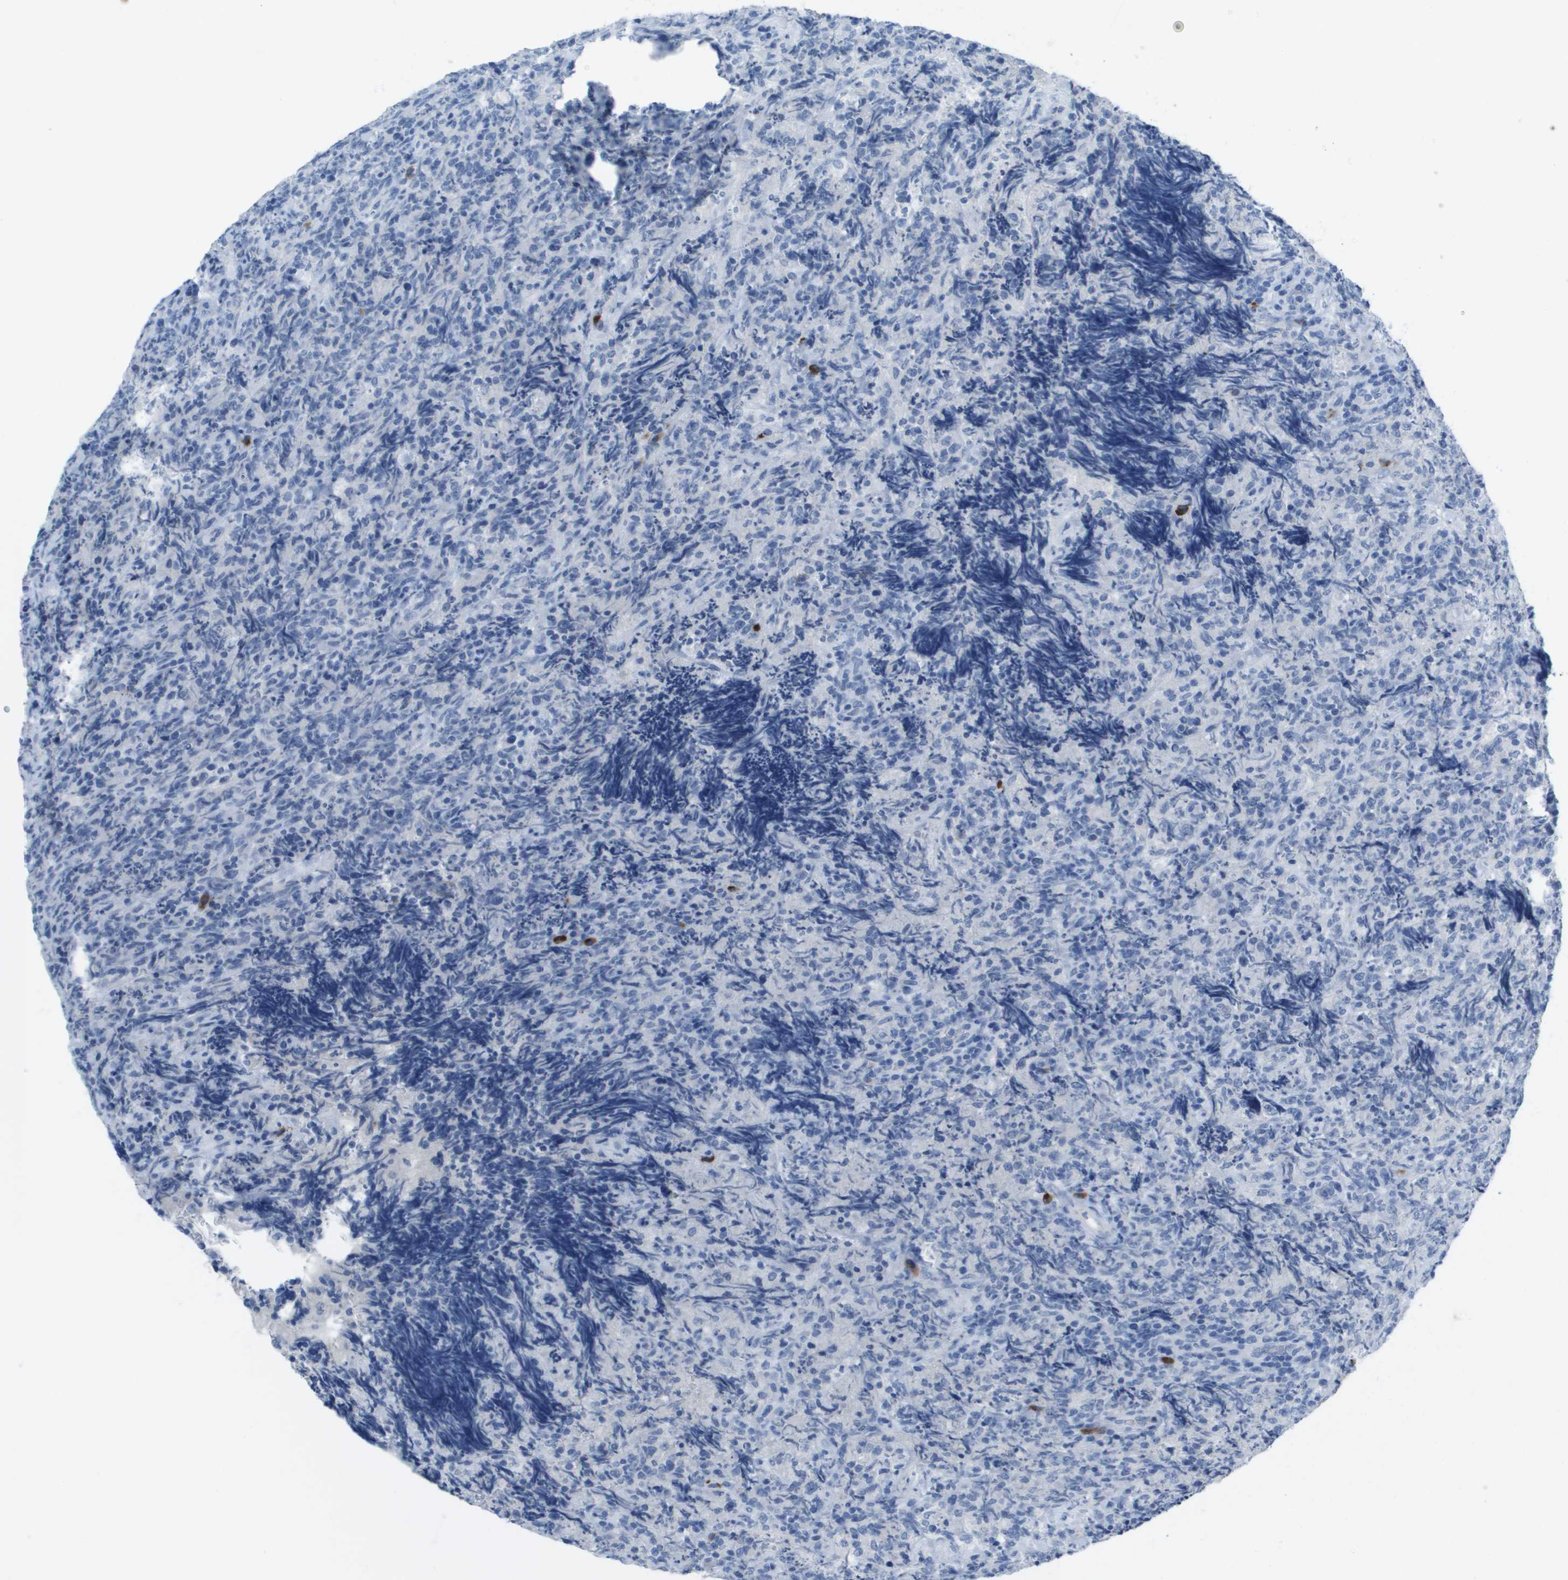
{"staining": {"intensity": "negative", "quantity": "none", "location": "none"}, "tissue": "lymphoma", "cell_type": "Tumor cells", "image_type": "cancer", "snomed": [{"axis": "morphology", "description": "Malignant lymphoma, non-Hodgkin's type, High grade"}, {"axis": "topography", "description": "Tonsil"}], "caption": "IHC micrograph of high-grade malignant lymphoma, non-Hodgkin's type stained for a protein (brown), which reveals no staining in tumor cells.", "gene": "GPR18", "patient": {"sex": "female", "age": 36}}